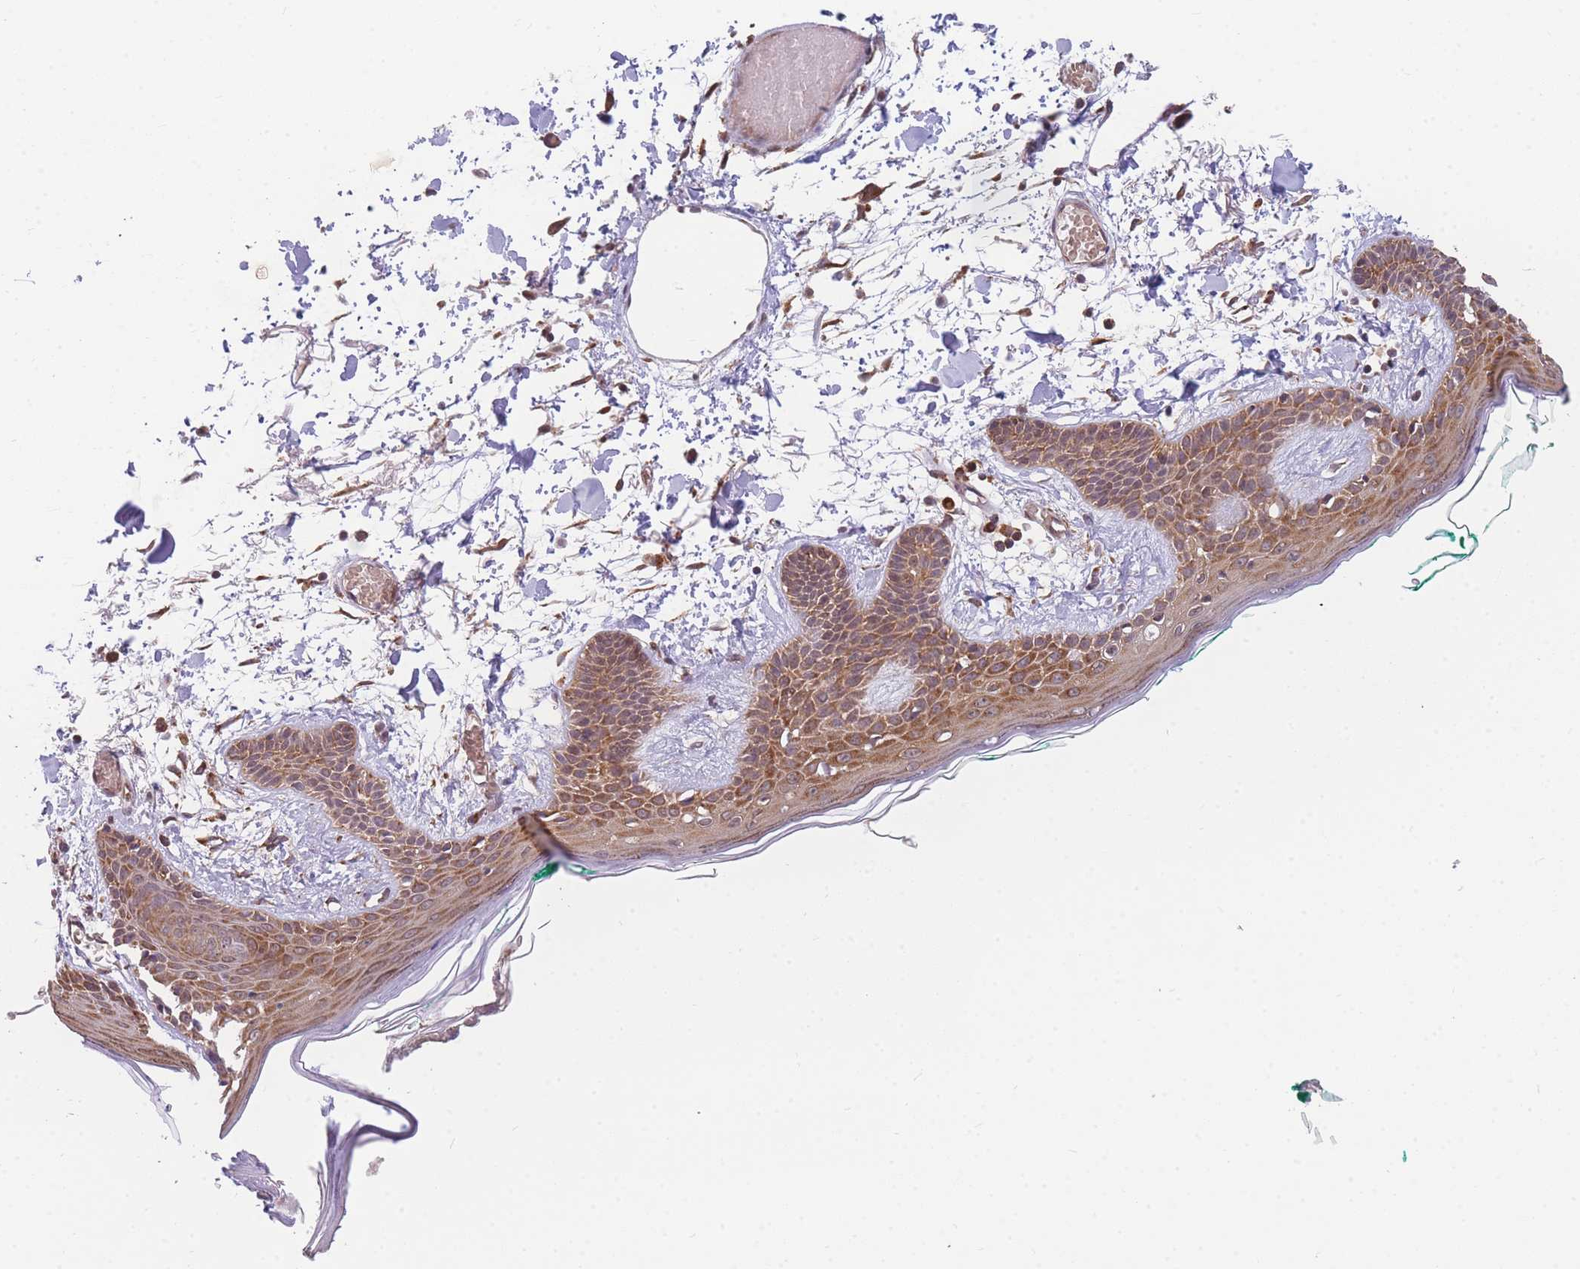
{"staining": {"intensity": "moderate", "quantity": ">75%", "location": "cytoplasmic/membranous"}, "tissue": "skin", "cell_type": "Fibroblasts", "image_type": "normal", "snomed": [{"axis": "morphology", "description": "Normal tissue, NOS"}, {"axis": "topography", "description": "Skin"}], "caption": "There is medium levels of moderate cytoplasmic/membranous staining in fibroblasts of normal skin, as demonstrated by immunohistochemical staining (brown color).", "gene": "ENSG00000276345", "patient": {"sex": "male", "age": 79}}